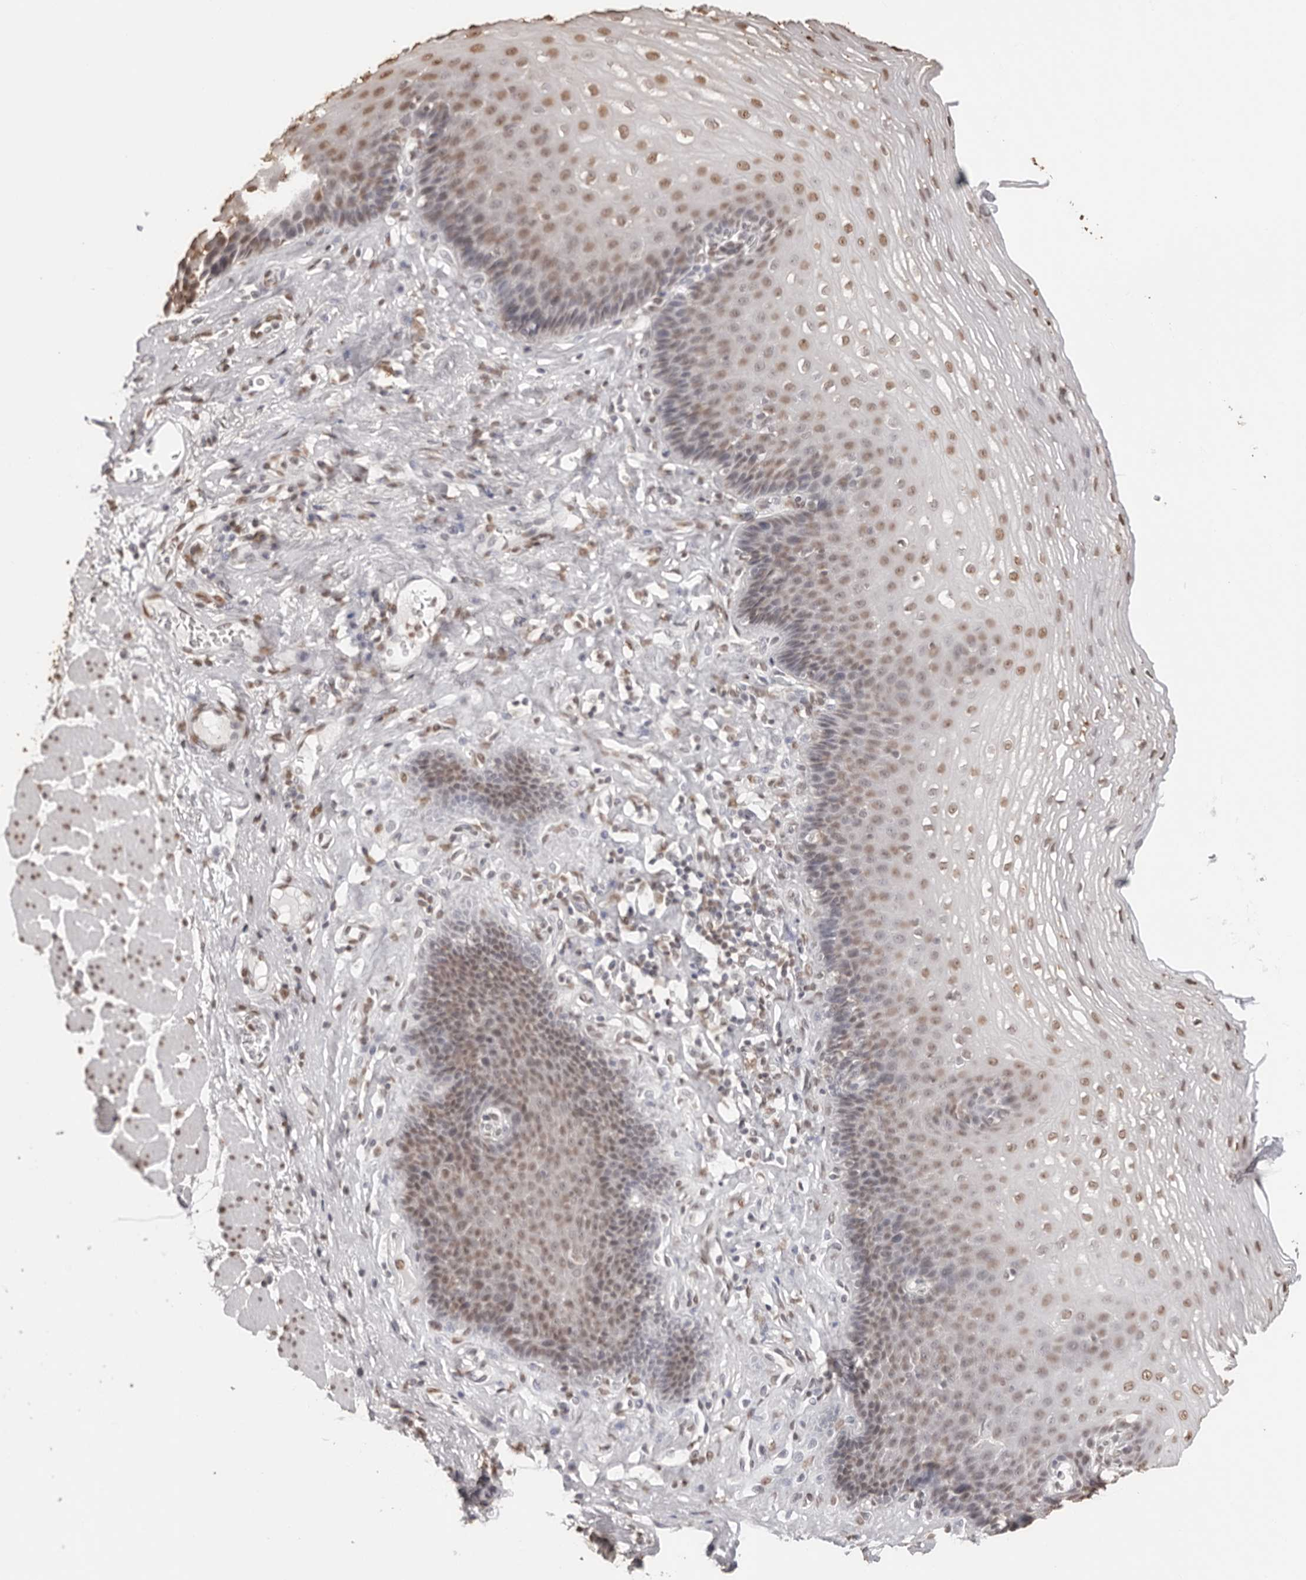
{"staining": {"intensity": "moderate", "quantity": ">75%", "location": "nuclear"}, "tissue": "esophagus", "cell_type": "Squamous epithelial cells", "image_type": "normal", "snomed": [{"axis": "morphology", "description": "Normal tissue, NOS"}, {"axis": "topography", "description": "Esophagus"}], "caption": "IHC image of benign esophagus: human esophagus stained using immunohistochemistry (IHC) shows medium levels of moderate protein expression localized specifically in the nuclear of squamous epithelial cells, appearing as a nuclear brown color.", "gene": "OLIG3", "patient": {"sex": "female", "age": 66}}